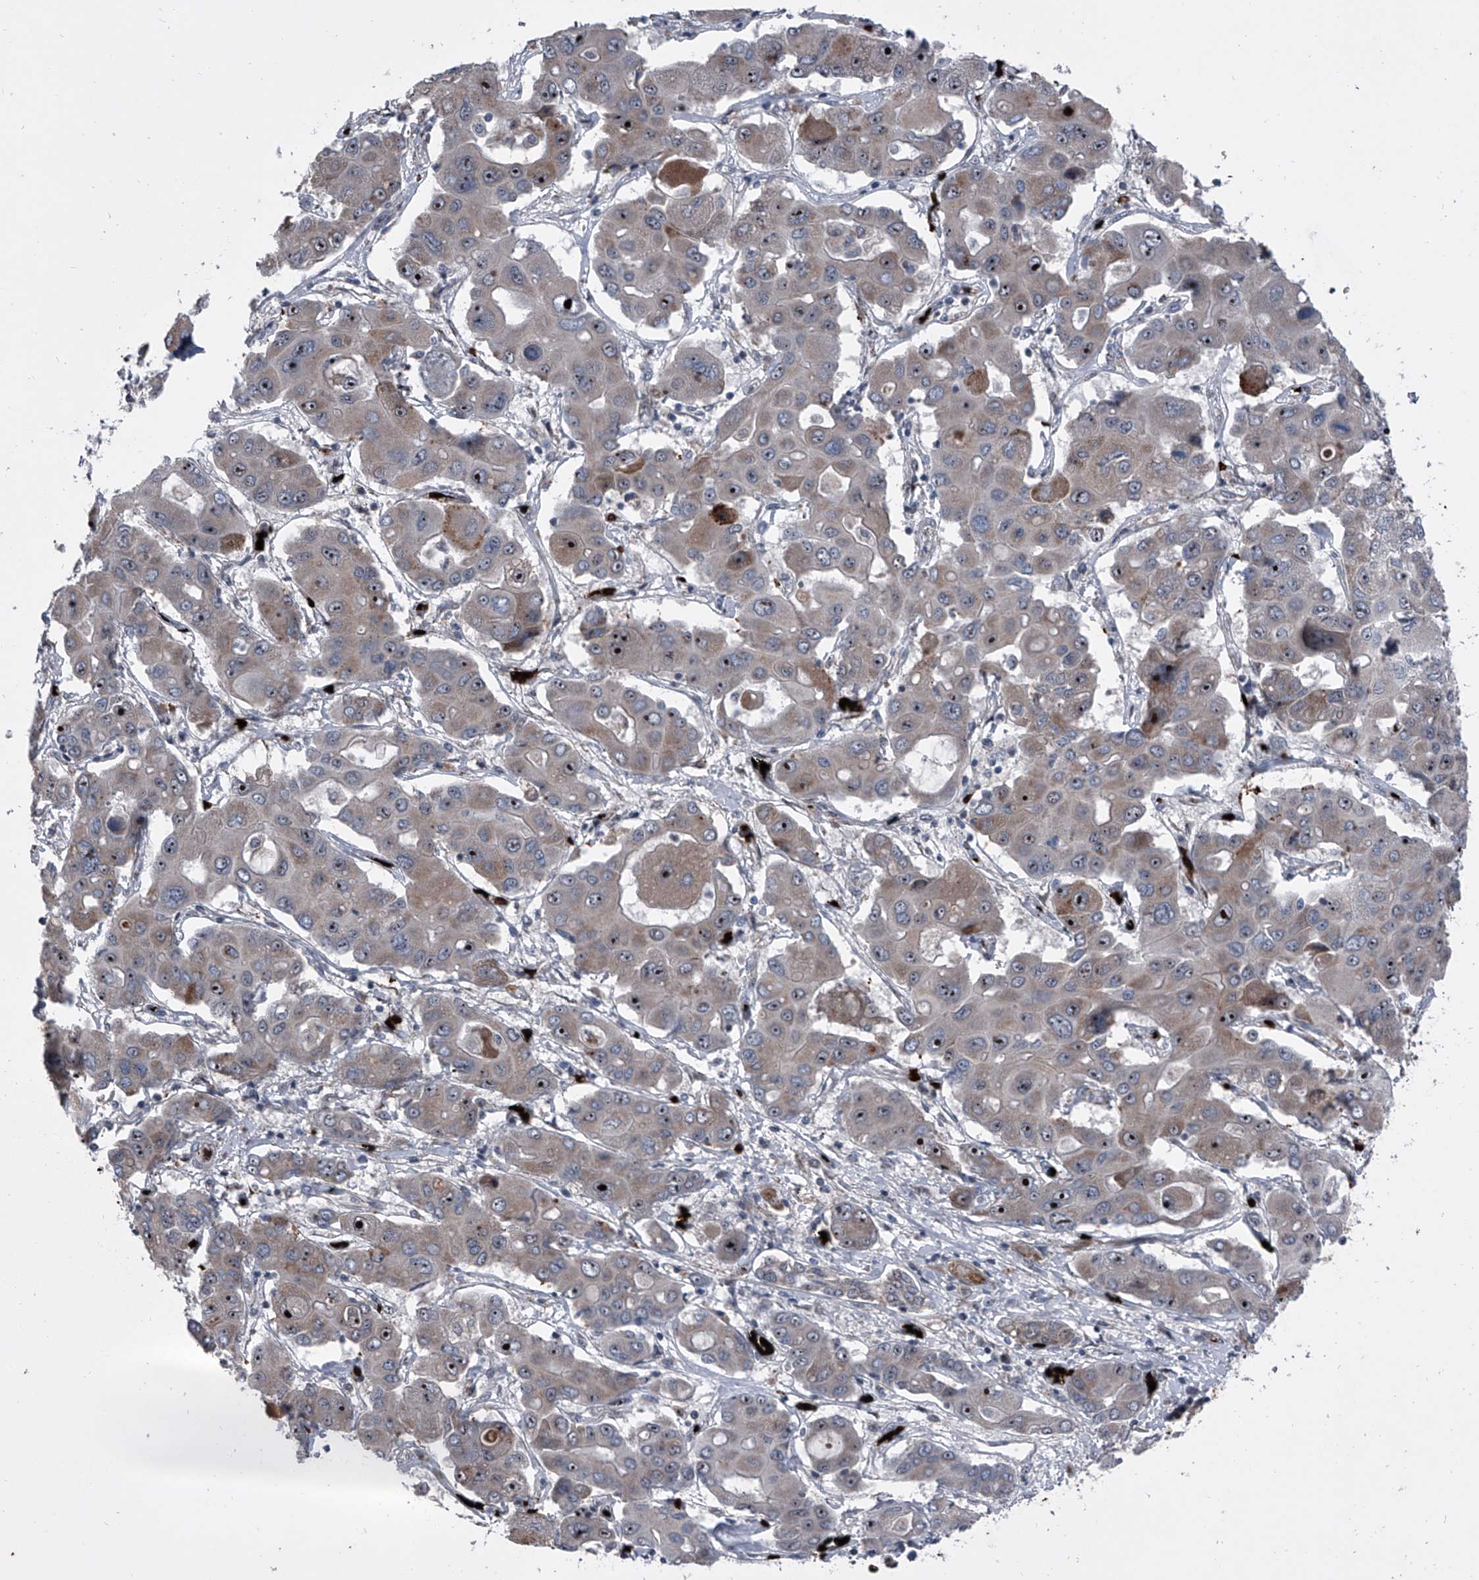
{"staining": {"intensity": "moderate", "quantity": "25%-75%", "location": "nuclear"}, "tissue": "liver cancer", "cell_type": "Tumor cells", "image_type": "cancer", "snomed": [{"axis": "morphology", "description": "Cholangiocarcinoma"}, {"axis": "topography", "description": "Liver"}], "caption": "Human liver cancer (cholangiocarcinoma) stained for a protein (brown) demonstrates moderate nuclear positive positivity in approximately 25%-75% of tumor cells.", "gene": "CEP85L", "patient": {"sex": "male", "age": 67}}